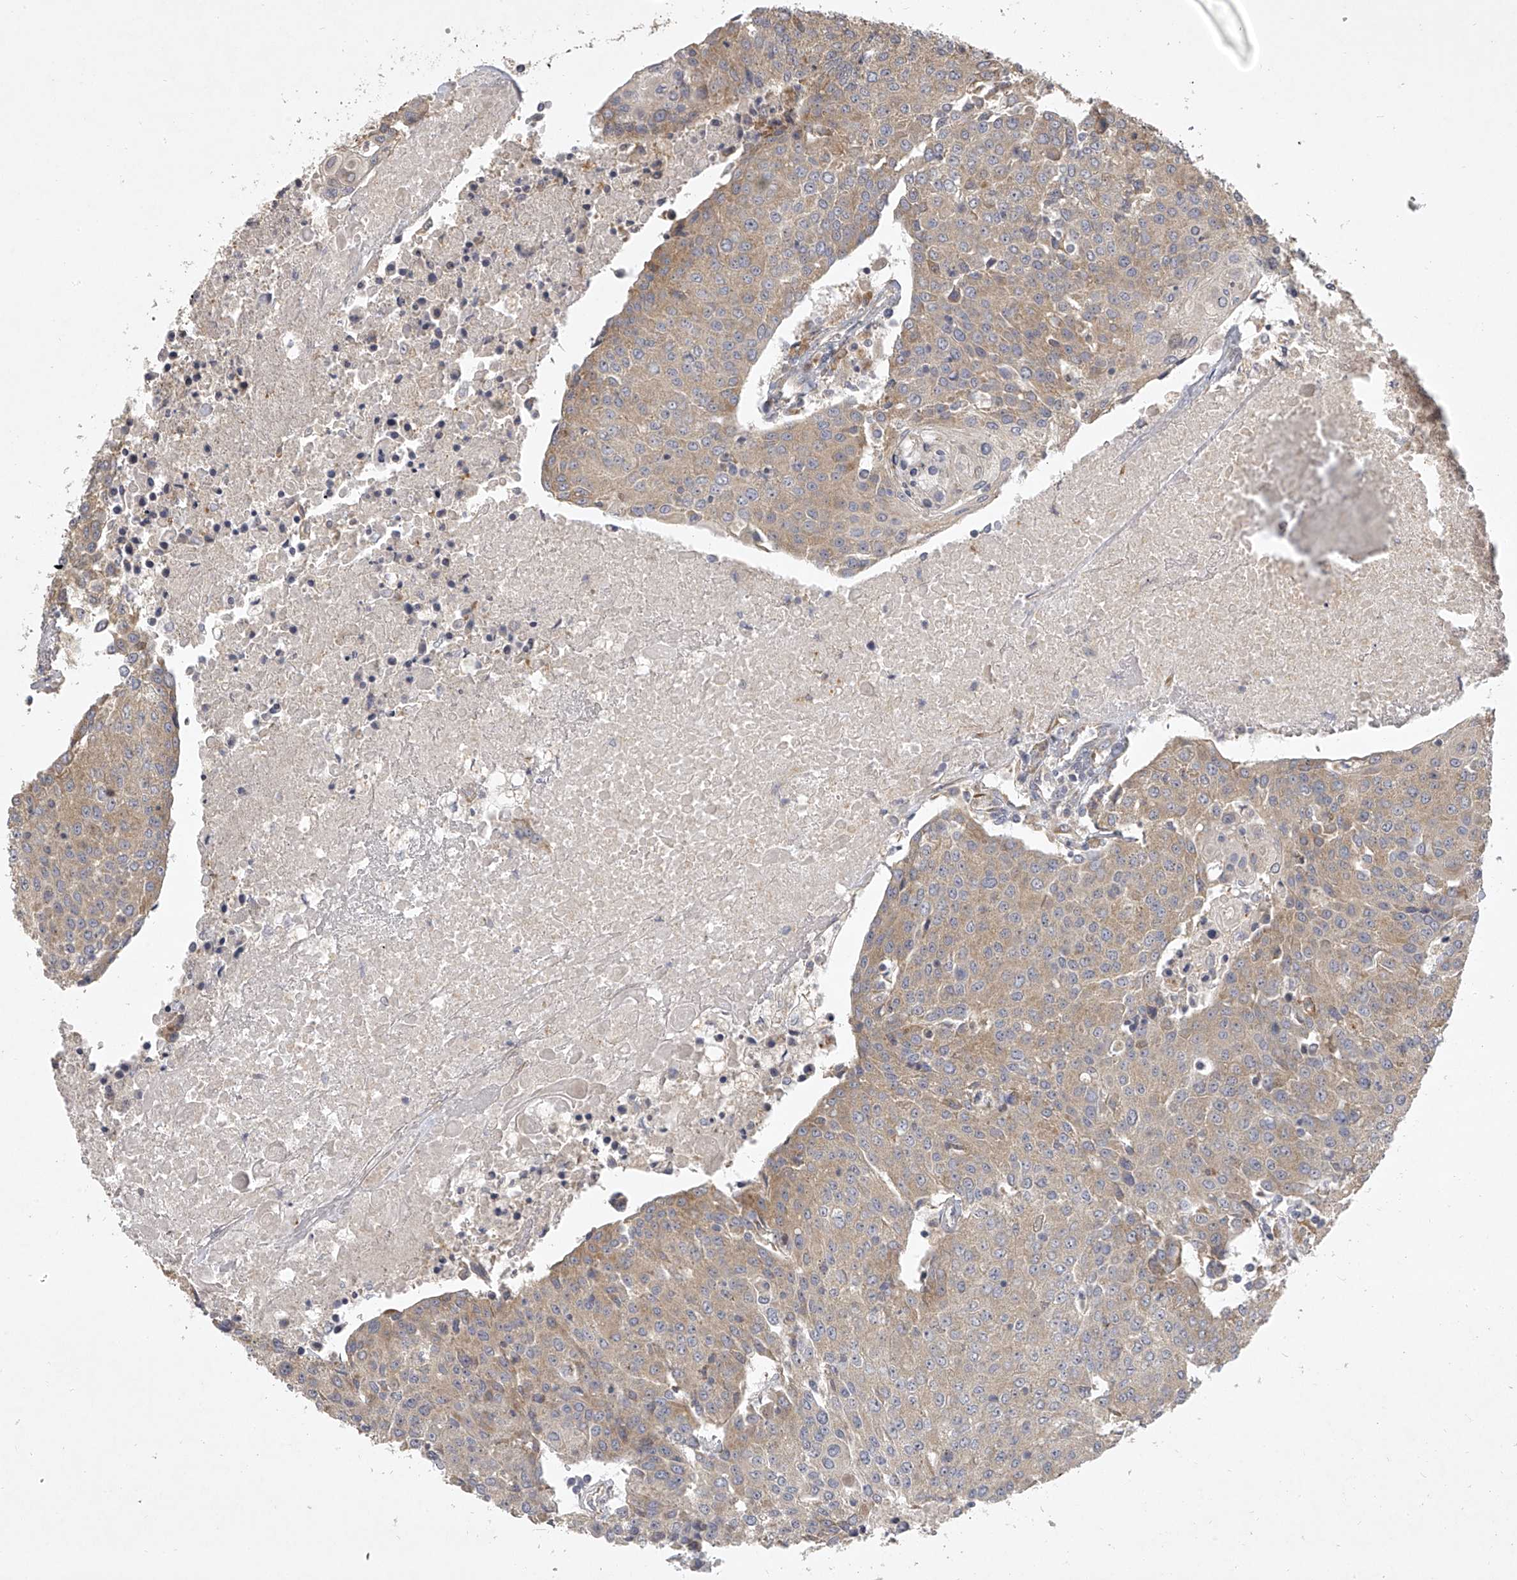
{"staining": {"intensity": "moderate", "quantity": "25%-75%", "location": "cytoplasmic/membranous"}, "tissue": "urothelial cancer", "cell_type": "Tumor cells", "image_type": "cancer", "snomed": [{"axis": "morphology", "description": "Urothelial carcinoma, High grade"}, {"axis": "topography", "description": "Urinary bladder"}], "caption": "Moderate cytoplasmic/membranous positivity for a protein is appreciated in about 25%-75% of tumor cells of high-grade urothelial carcinoma using immunohistochemistry (IHC).", "gene": "DOCK9", "patient": {"sex": "female", "age": 85}}